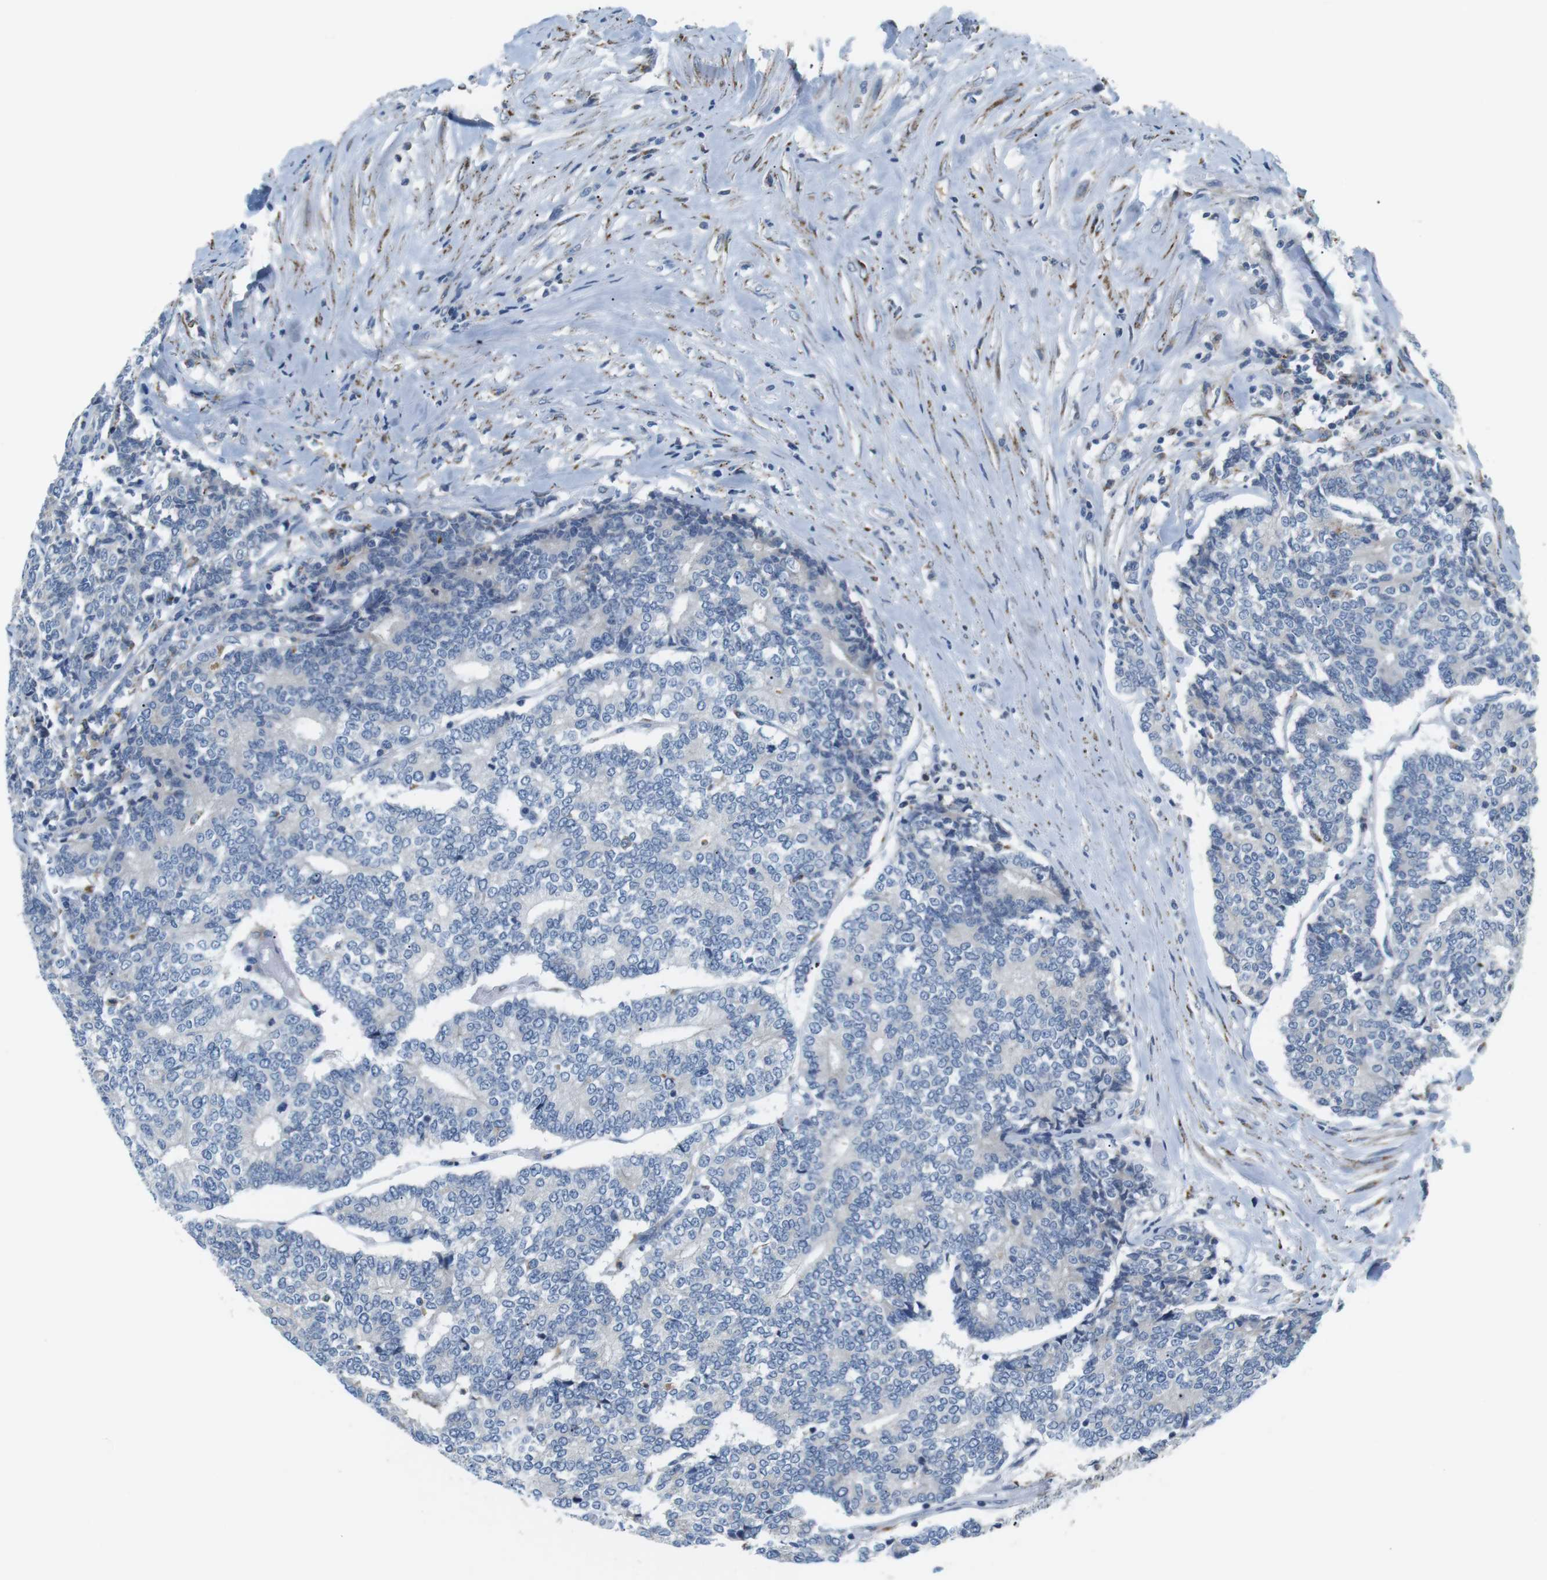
{"staining": {"intensity": "negative", "quantity": "none", "location": "none"}, "tissue": "prostate cancer", "cell_type": "Tumor cells", "image_type": "cancer", "snomed": [{"axis": "morphology", "description": "Normal tissue, NOS"}, {"axis": "morphology", "description": "Adenocarcinoma, High grade"}, {"axis": "topography", "description": "Prostate"}, {"axis": "topography", "description": "Seminal veicle"}], "caption": "Immunohistochemistry (IHC) of human prostate cancer (high-grade adenocarcinoma) reveals no expression in tumor cells.", "gene": "CD300E", "patient": {"sex": "male", "age": 55}}